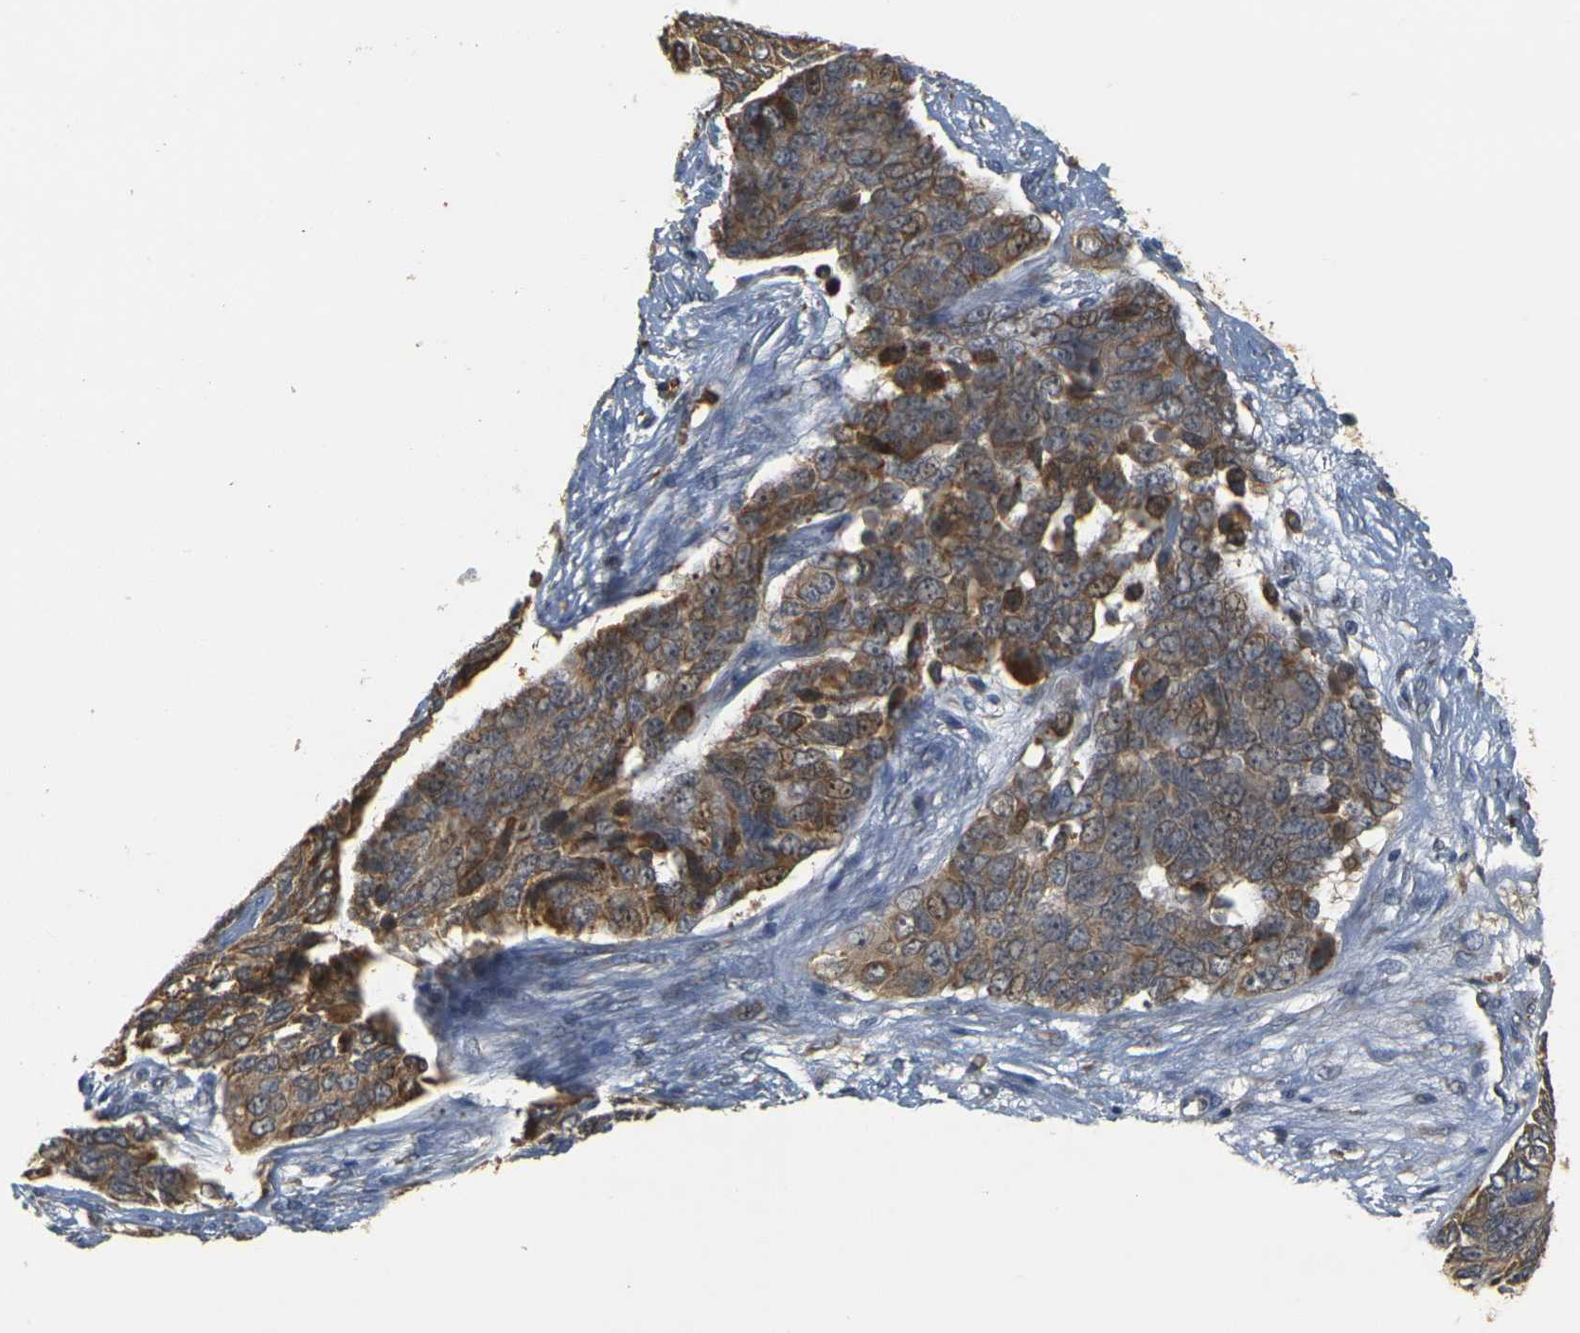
{"staining": {"intensity": "moderate", "quantity": ">75%", "location": "cytoplasmic/membranous"}, "tissue": "ovarian cancer", "cell_type": "Tumor cells", "image_type": "cancer", "snomed": [{"axis": "morphology", "description": "Carcinoma, endometroid"}, {"axis": "topography", "description": "Ovary"}], "caption": "Brown immunohistochemical staining in human endometroid carcinoma (ovarian) shows moderate cytoplasmic/membranous positivity in approximately >75% of tumor cells.", "gene": "MEGF9", "patient": {"sex": "female", "age": 51}}